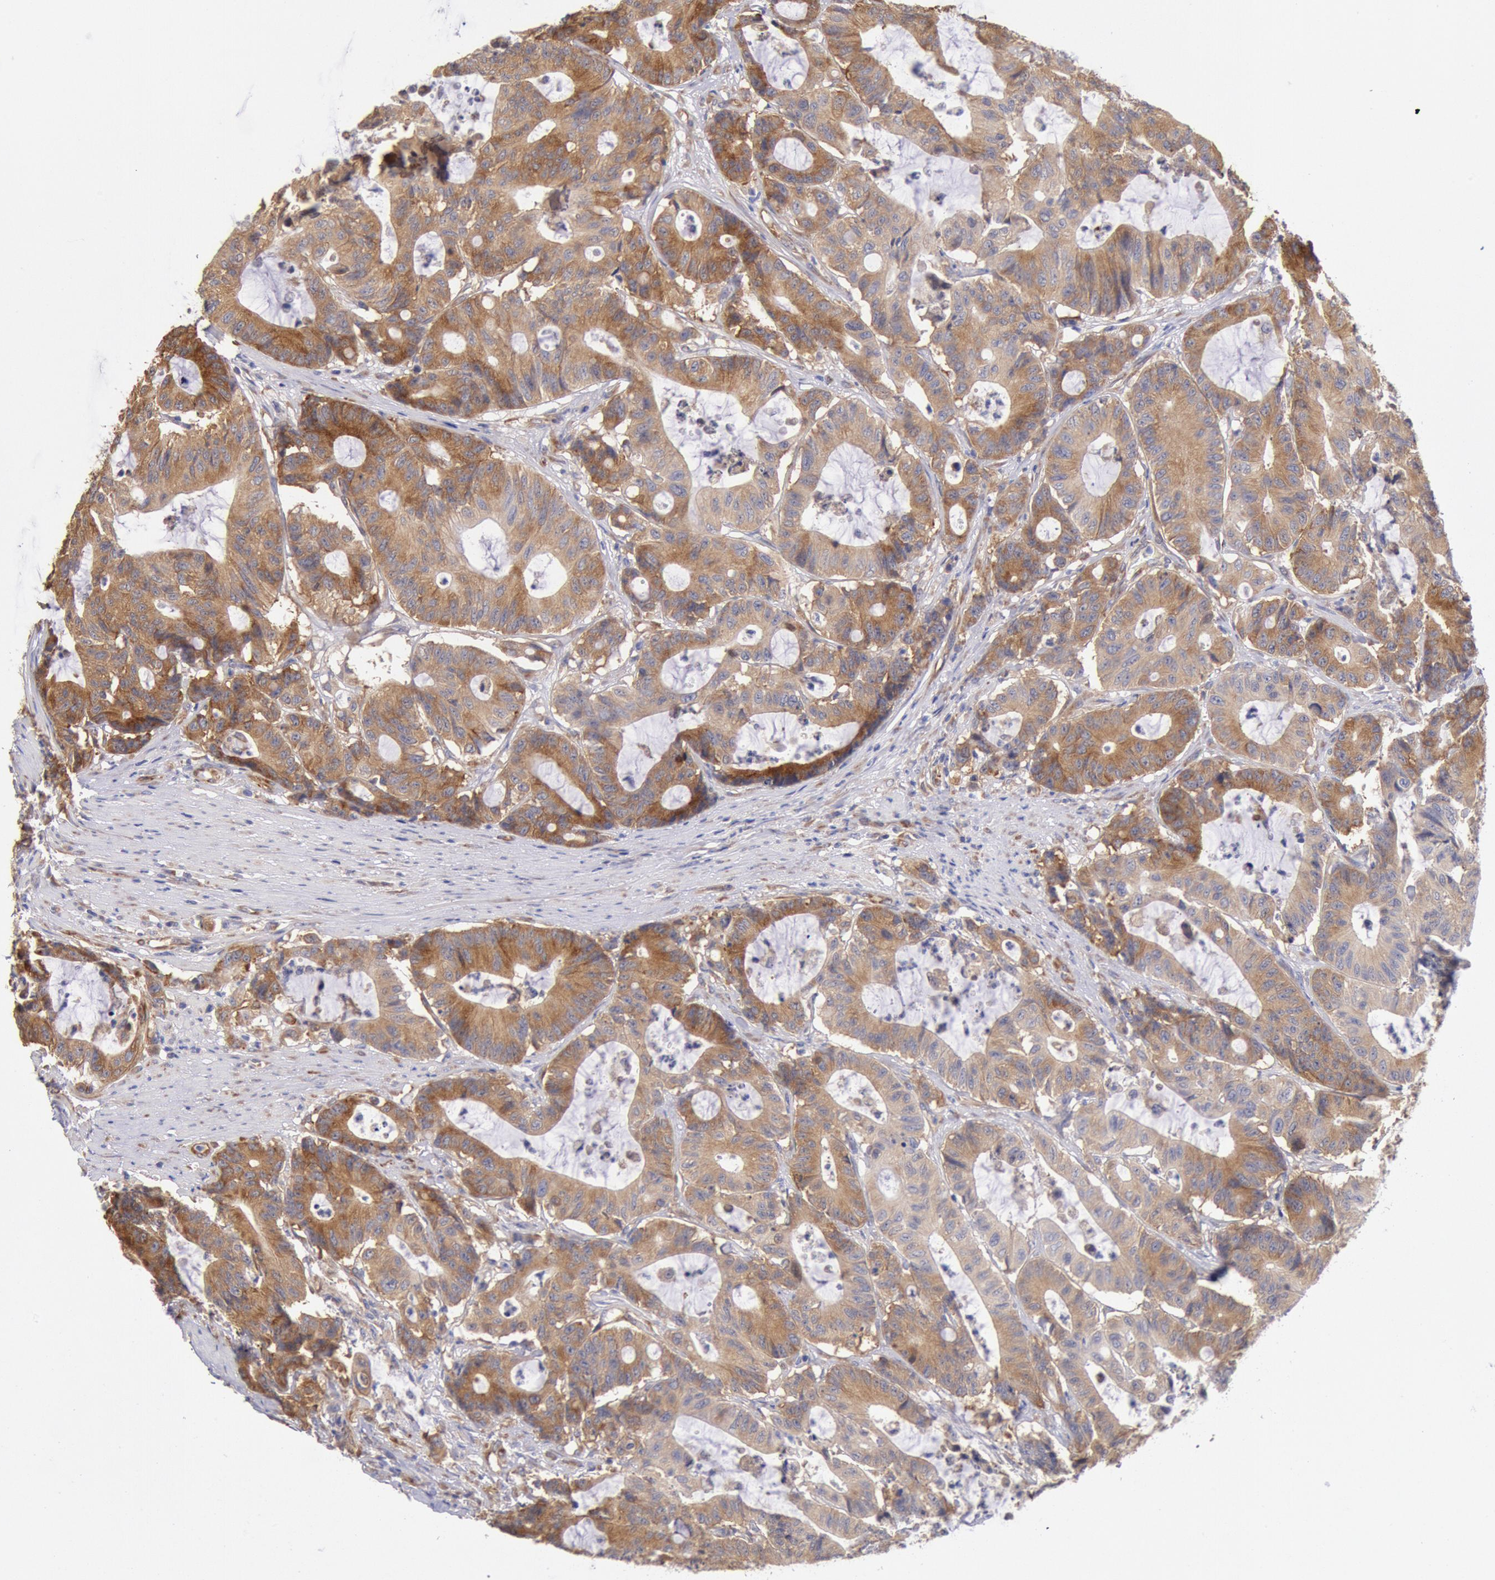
{"staining": {"intensity": "moderate", "quantity": ">75%", "location": "cytoplasmic/membranous"}, "tissue": "colorectal cancer", "cell_type": "Tumor cells", "image_type": "cancer", "snomed": [{"axis": "morphology", "description": "Adenocarcinoma, NOS"}, {"axis": "topography", "description": "Colon"}], "caption": "DAB immunohistochemical staining of adenocarcinoma (colorectal) reveals moderate cytoplasmic/membranous protein expression in about >75% of tumor cells. (Brightfield microscopy of DAB IHC at high magnification).", "gene": "DRG1", "patient": {"sex": "female", "age": 84}}